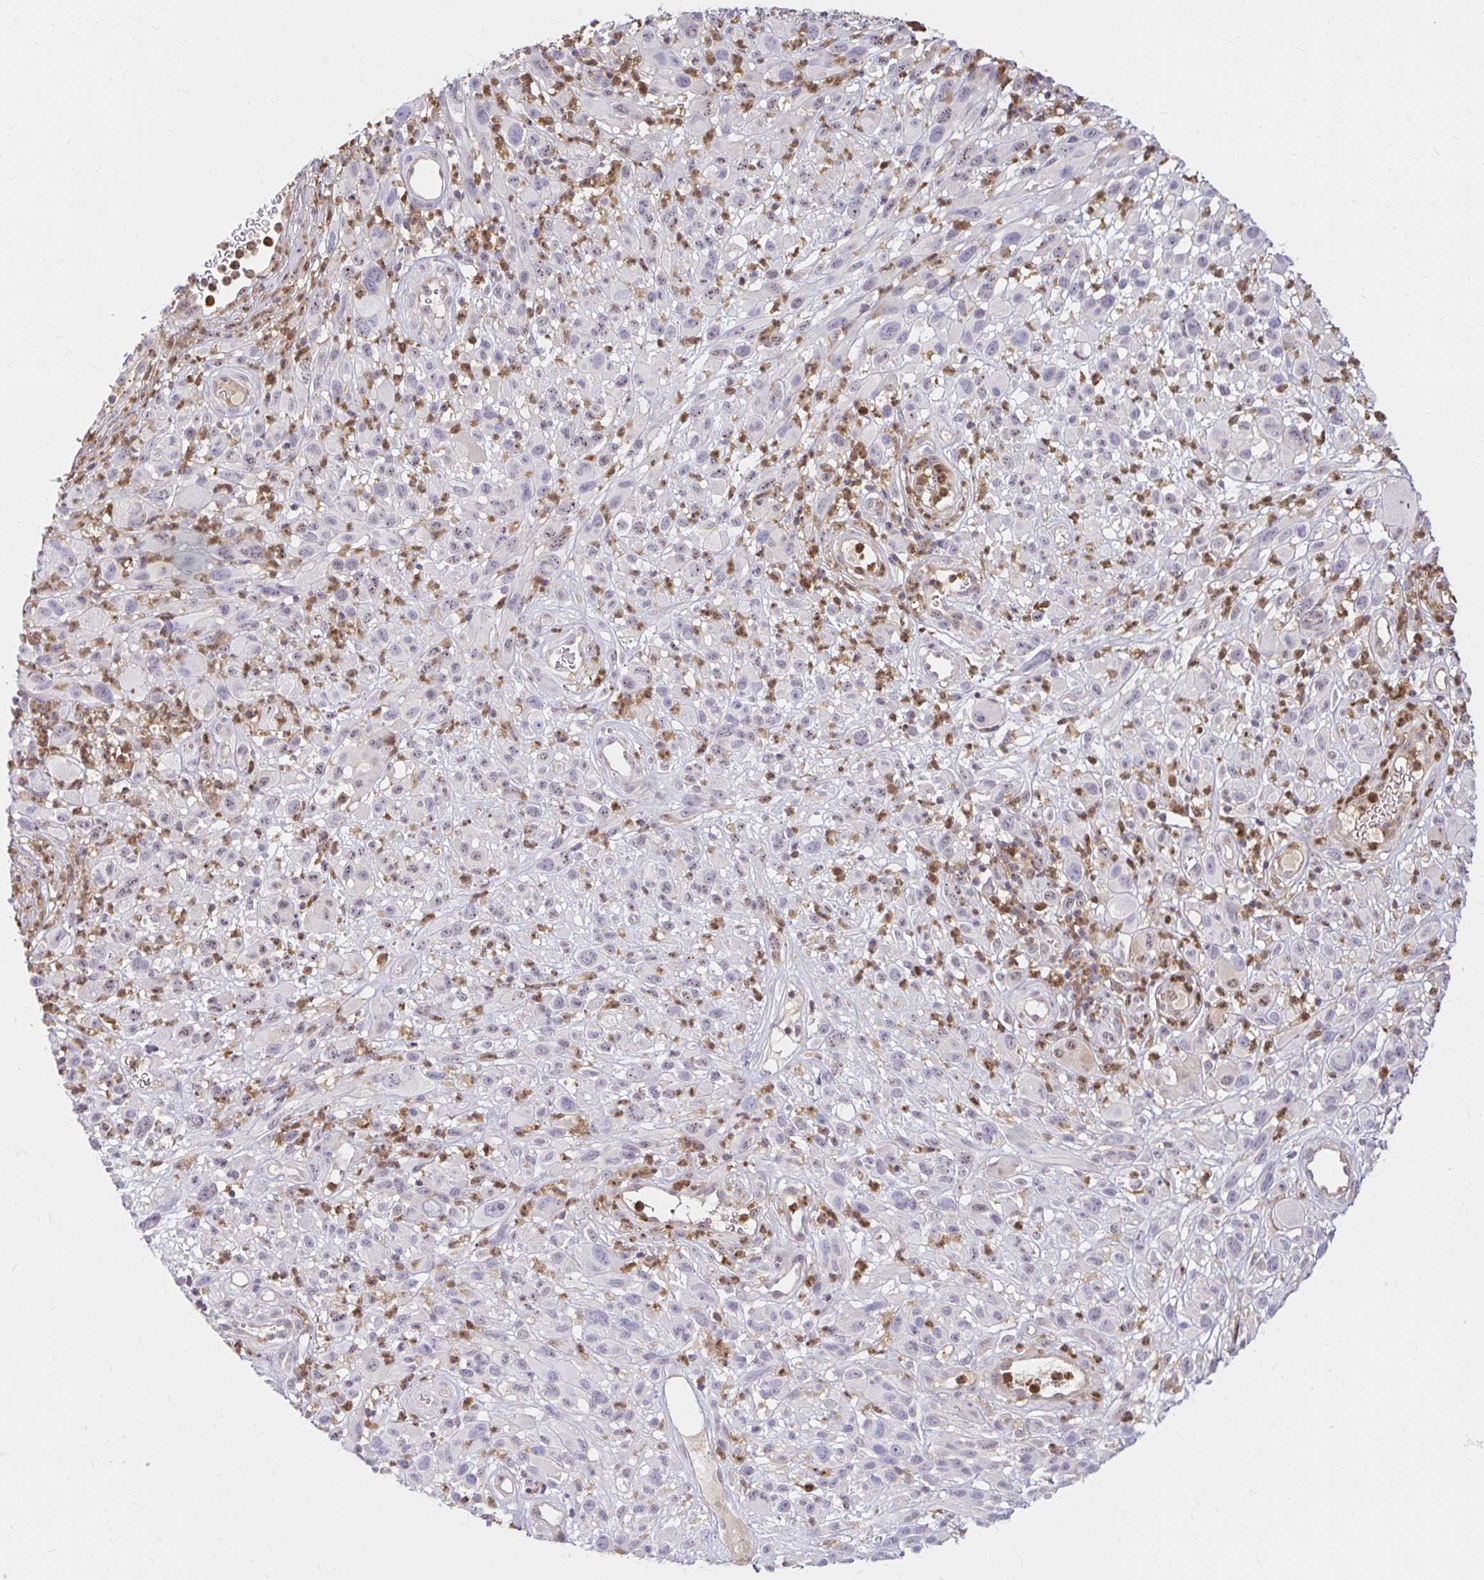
{"staining": {"intensity": "negative", "quantity": "none", "location": "none"}, "tissue": "melanoma", "cell_type": "Tumor cells", "image_type": "cancer", "snomed": [{"axis": "morphology", "description": "Malignant melanoma, NOS"}, {"axis": "topography", "description": "Skin"}], "caption": "Immunohistochemical staining of human malignant melanoma displays no significant positivity in tumor cells. Nuclei are stained in blue.", "gene": "PYCARD", "patient": {"sex": "male", "age": 68}}